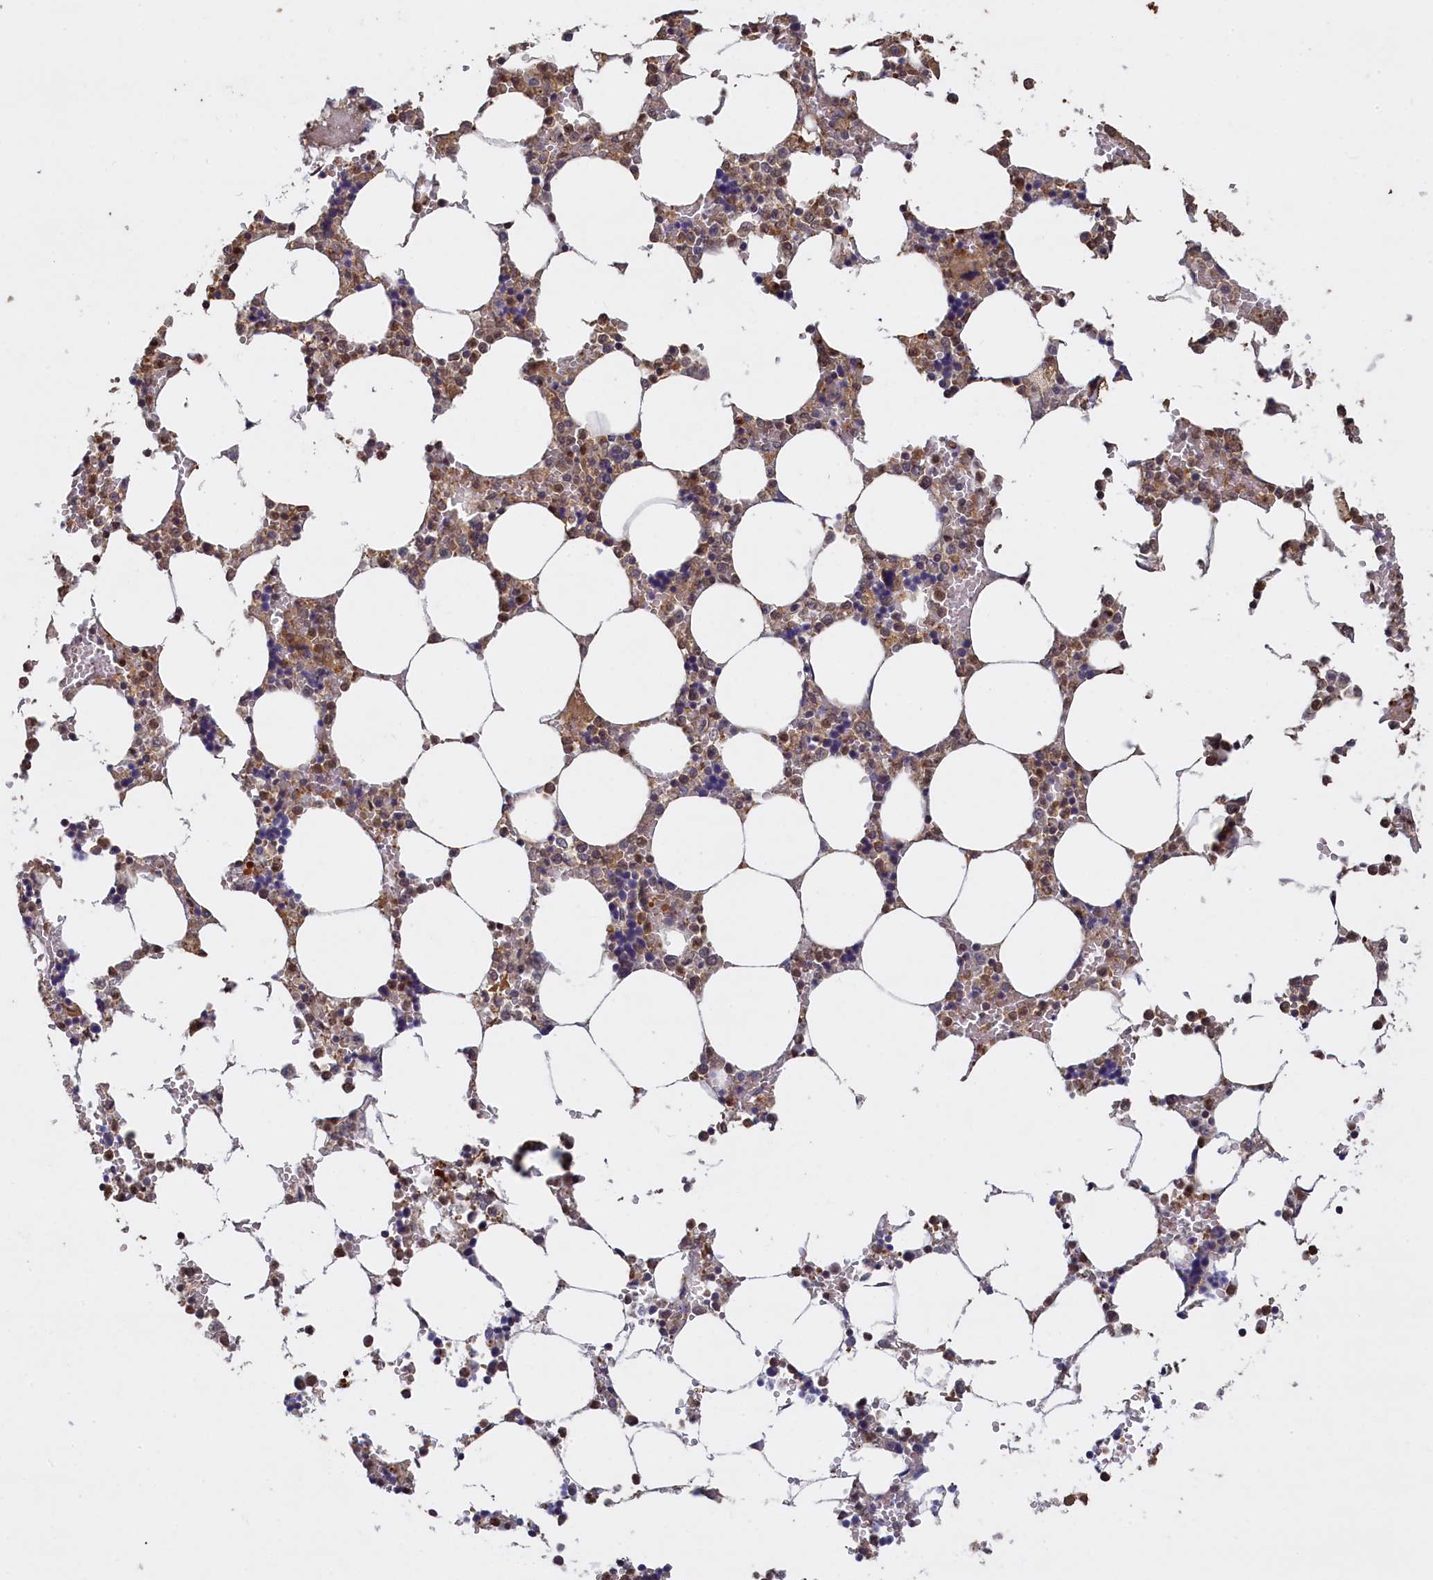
{"staining": {"intensity": "strong", "quantity": "25%-75%", "location": "cytoplasmic/membranous"}, "tissue": "bone marrow", "cell_type": "Hematopoietic cells", "image_type": "normal", "snomed": [{"axis": "morphology", "description": "Normal tissue, NOS"}, {"axis": "topography", "description": "Bone marrow"}], "caption": "Benign bone marrow was stained to show a protein in brown. There is high levels of strong cytoplasmic/membranous positivity in about 25%-75% of hematopoietic cells. (DAB (3,3'-diaminobenzidine) IHC, brown staining for protein, blue staining for nuclei).", "gene": "UCHL3", "patient": {"sex": "male", "age": 64}}